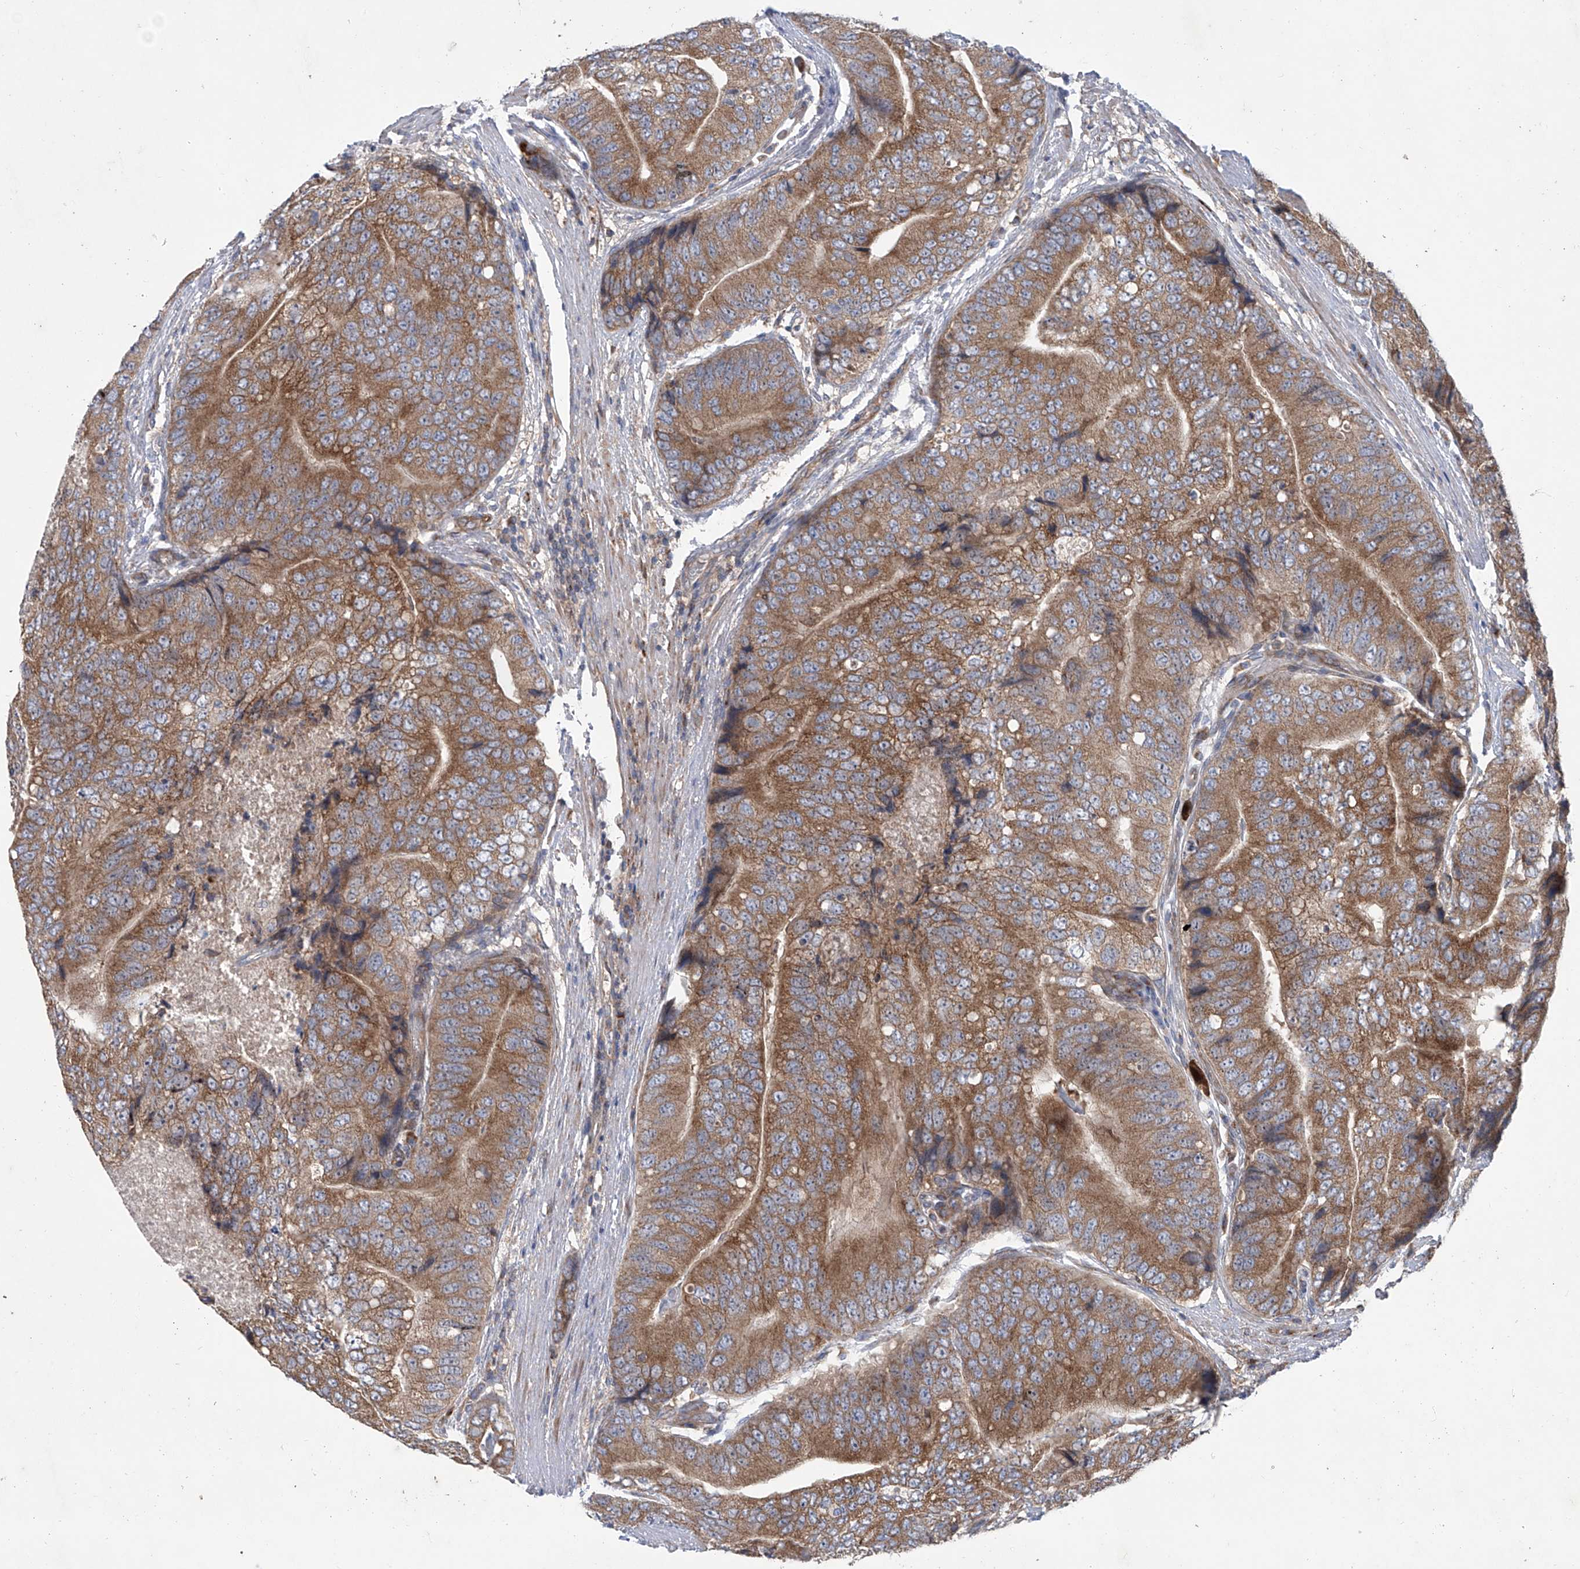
{"staining": {"intensity": "moderate", "quantity": ">75%", "location": "cytoplasmic/membranous"}, "tissue": "prostate cancer", "cell_type": "Tumor cells", "image_type": "cancer", "snomed": [{"axis": "morphology", "description": "Adenocarcinoma, High grade"}, {"axis": "topography", "description": "Prostate"}], "caption": "Prostate high-grade adenocarcinoma was stained to show a protein in brown. There is medium levels of moderate cytoplasmic/membranous positivity in approximately >75% of tumor cells. (DAB (3,3'-diaminobenzidine) IHC, brown staining for protein, blue staining for nuclei).", "gene": "KLC4", "patient": {"sex": "male", "age": 70}}